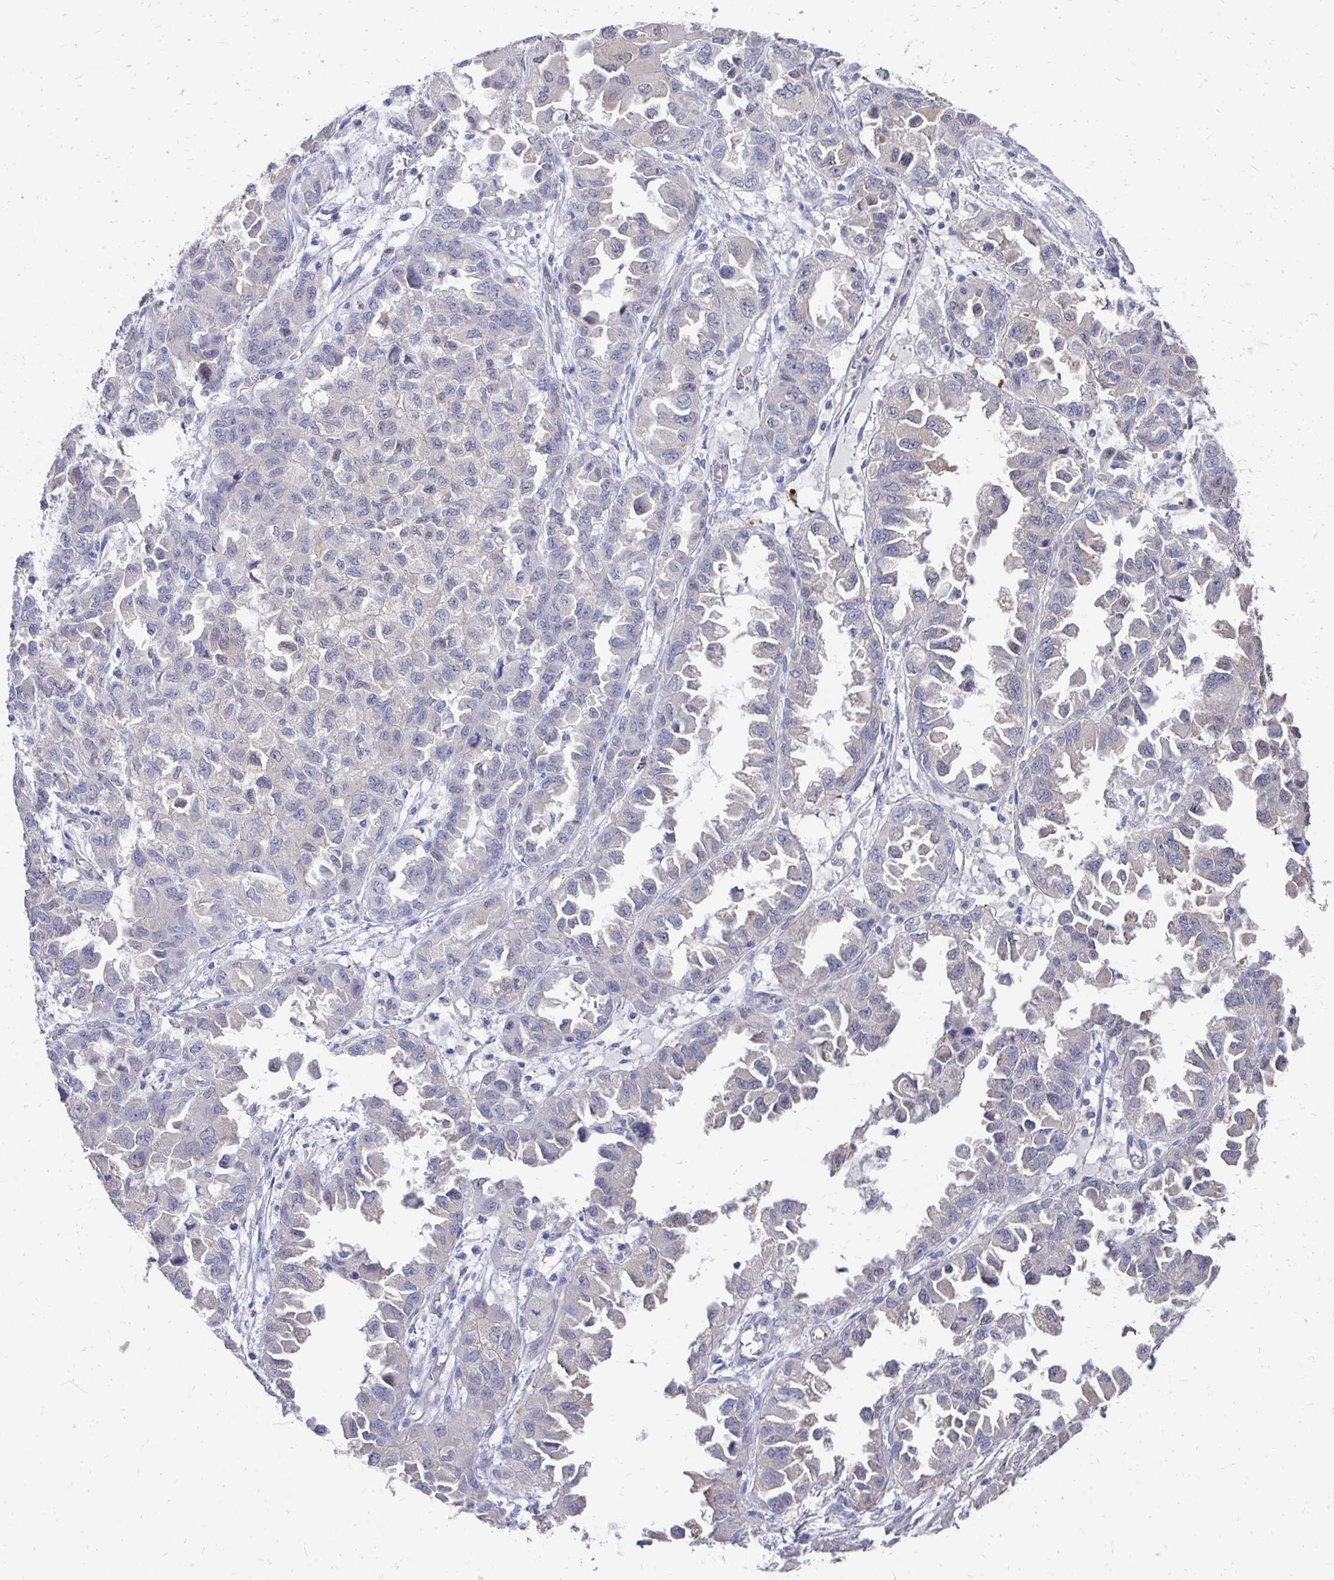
{"staining": {"intensity": "negative", "quantity": "none", "location": "none"}, "tissue": "ovarian cancer", "cell_type": "Tumor cells", "image_type": "cancer", "snomed": [{"axis": "morphology", "description": "Cystadenocarcinoma, serous, NOS"}, {"axis": "topography", "description": "Ovary"}], "caption": "IHC of human ovarian cancer demonstrates no staining in tumor cells. Brightfield microscopy of immunohistochemistry stained with DAB (3,3'-diaminobenzidine) (brown) and hematoxylin (blue), captured at high magnification.", "gene": "SYCP3", "patient": {"sex": "female", "age": 84}}